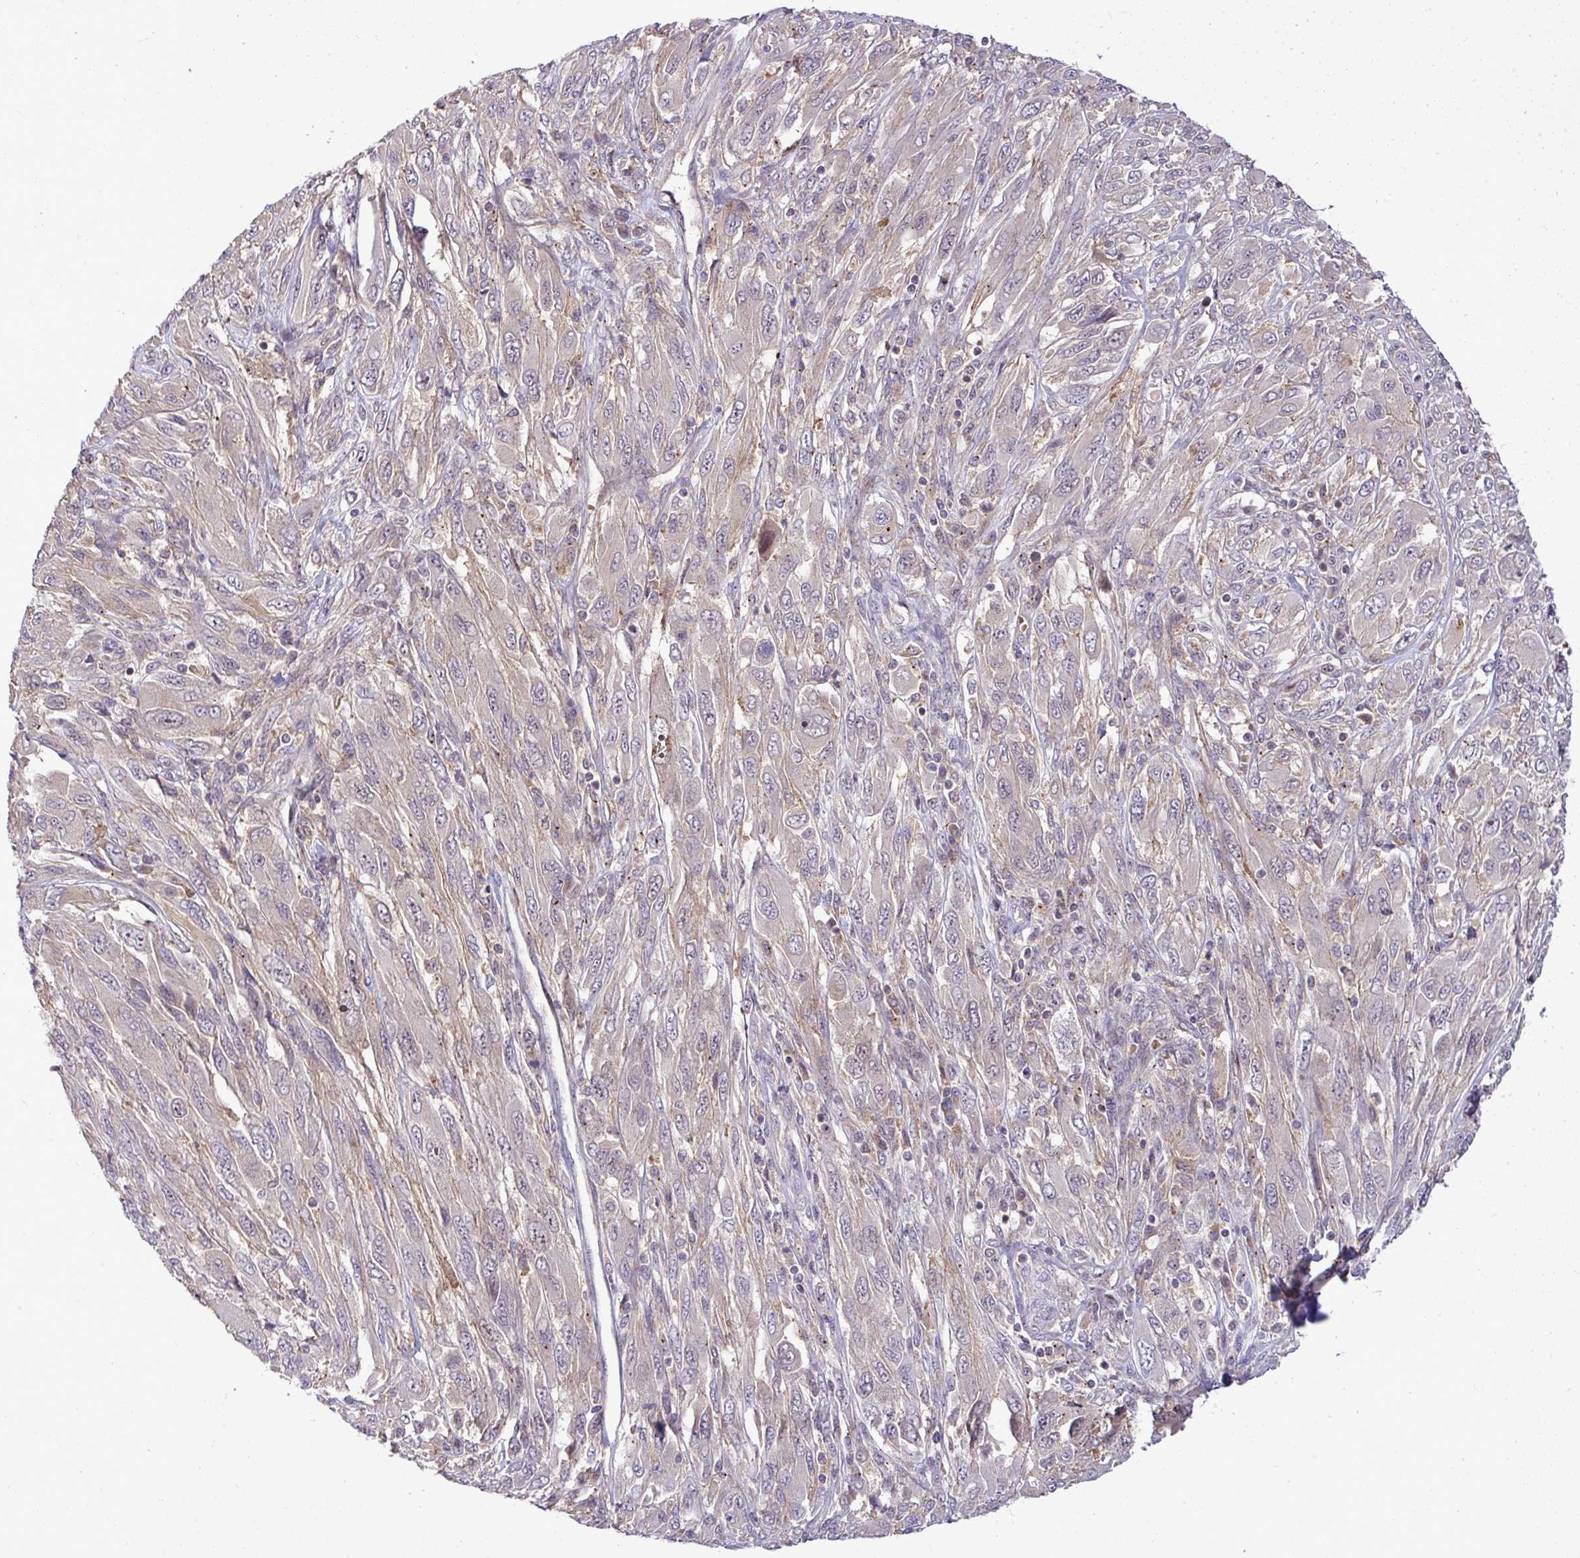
{"staining": {"intensity": "negative", "quantity": "none", "location": "none"}, "tissue": "melanoma", "cell_type": "Tumor cells", "image_type": "cancer", "snomed": [{"axis": "morphology", "description": "Malignant melanoma, NOS"}, {"axis": "topography", "description": "Skin"}], "caption": "Immunohistochemical staining of human malignant melanoma reveals no significant expression in tumor cells.", "gene": "SLC9A6", "patient": {"sex": "female", "age": 91}}